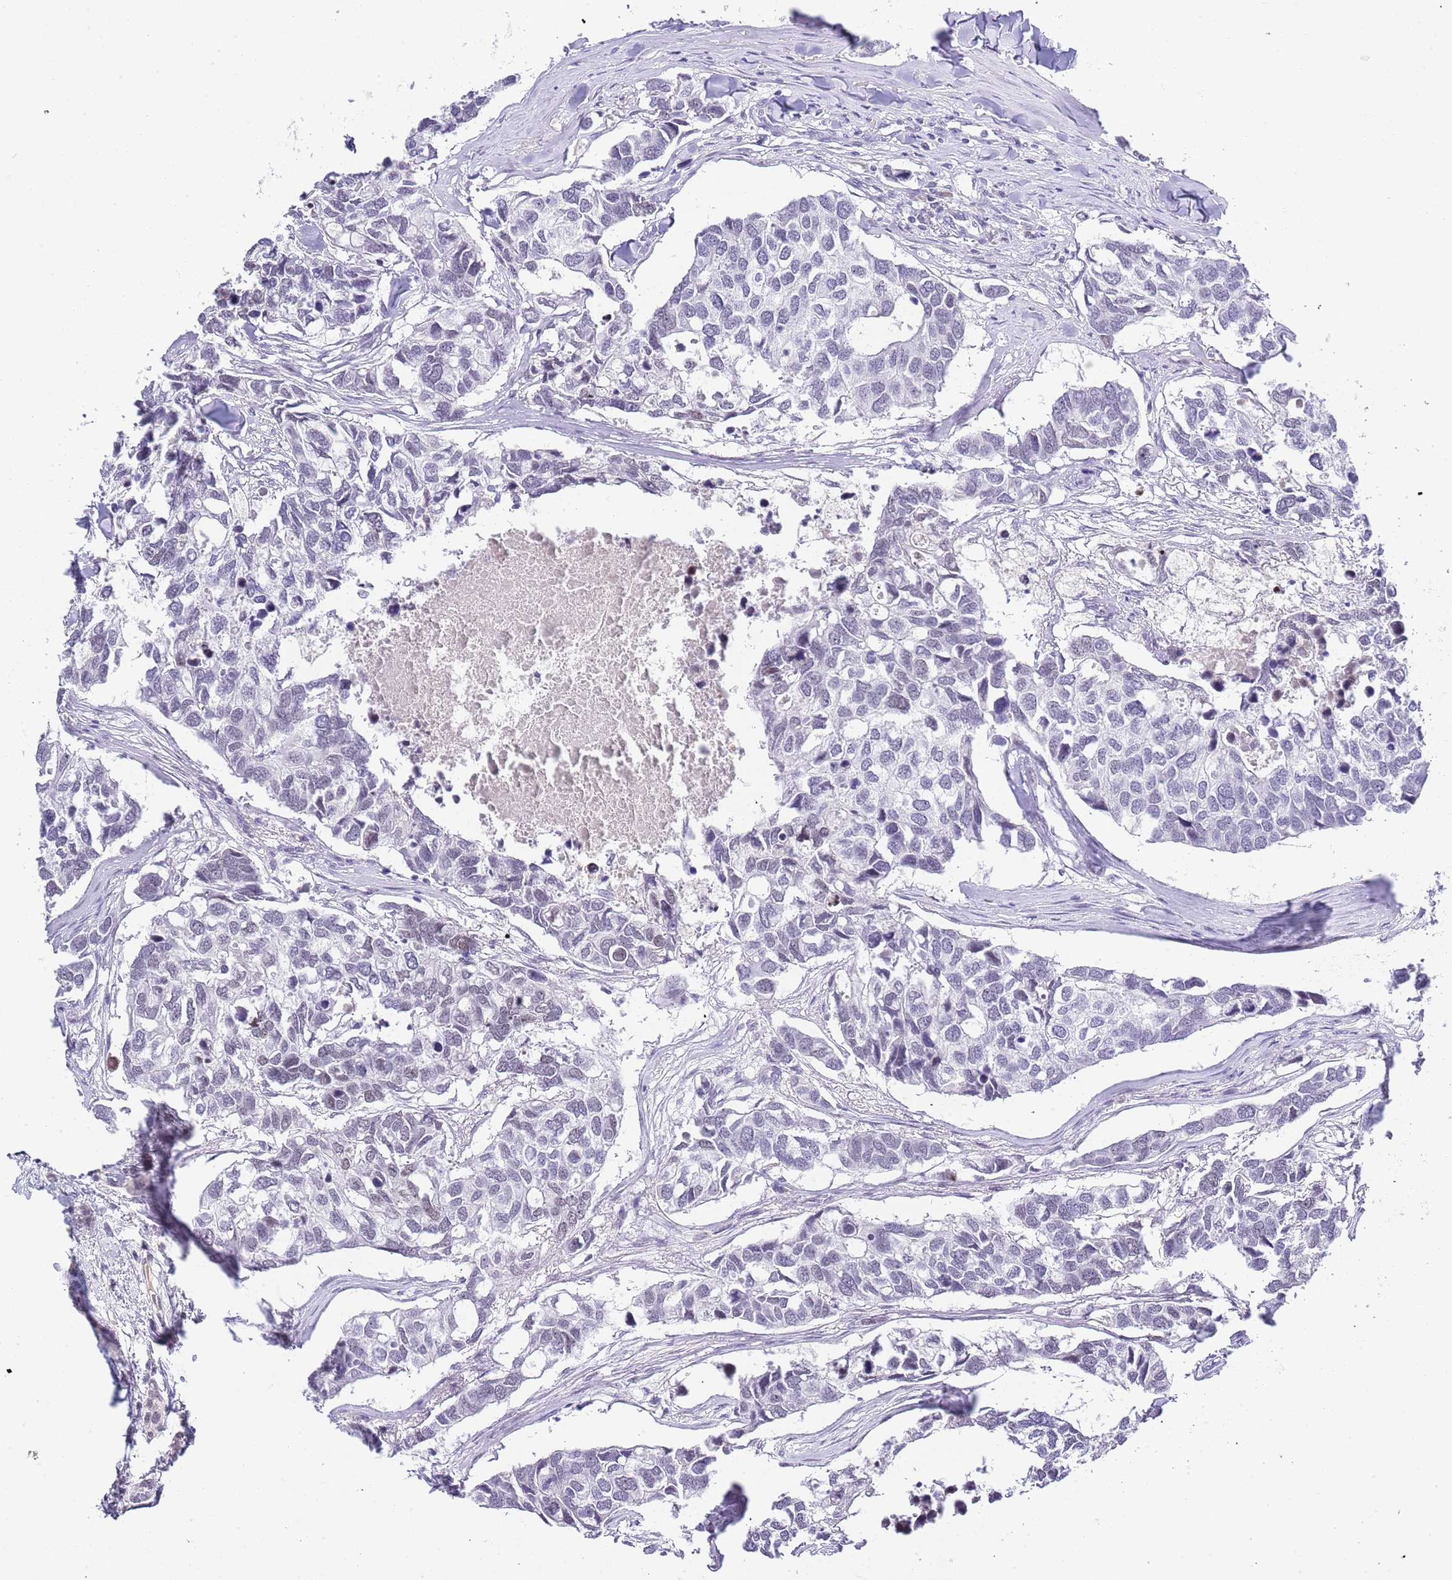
{"staining": {"intensity": "negative", "quantity": "none", "location": "none"}, "tissue": "breast cancer", "cell_type": "Tumor cells", "image_type": "cancer", "snomed": [{"axis": "morphology", "description": "Duct carcinoma"}, {"axis": "topography", "description": "Breast"}], "caption": "A micrograph of human breast invasive ductal carcinoma is negative for staining in tumor cells.", "gene": "NOP56", "patient": {"sex": "female", "age": 83}}